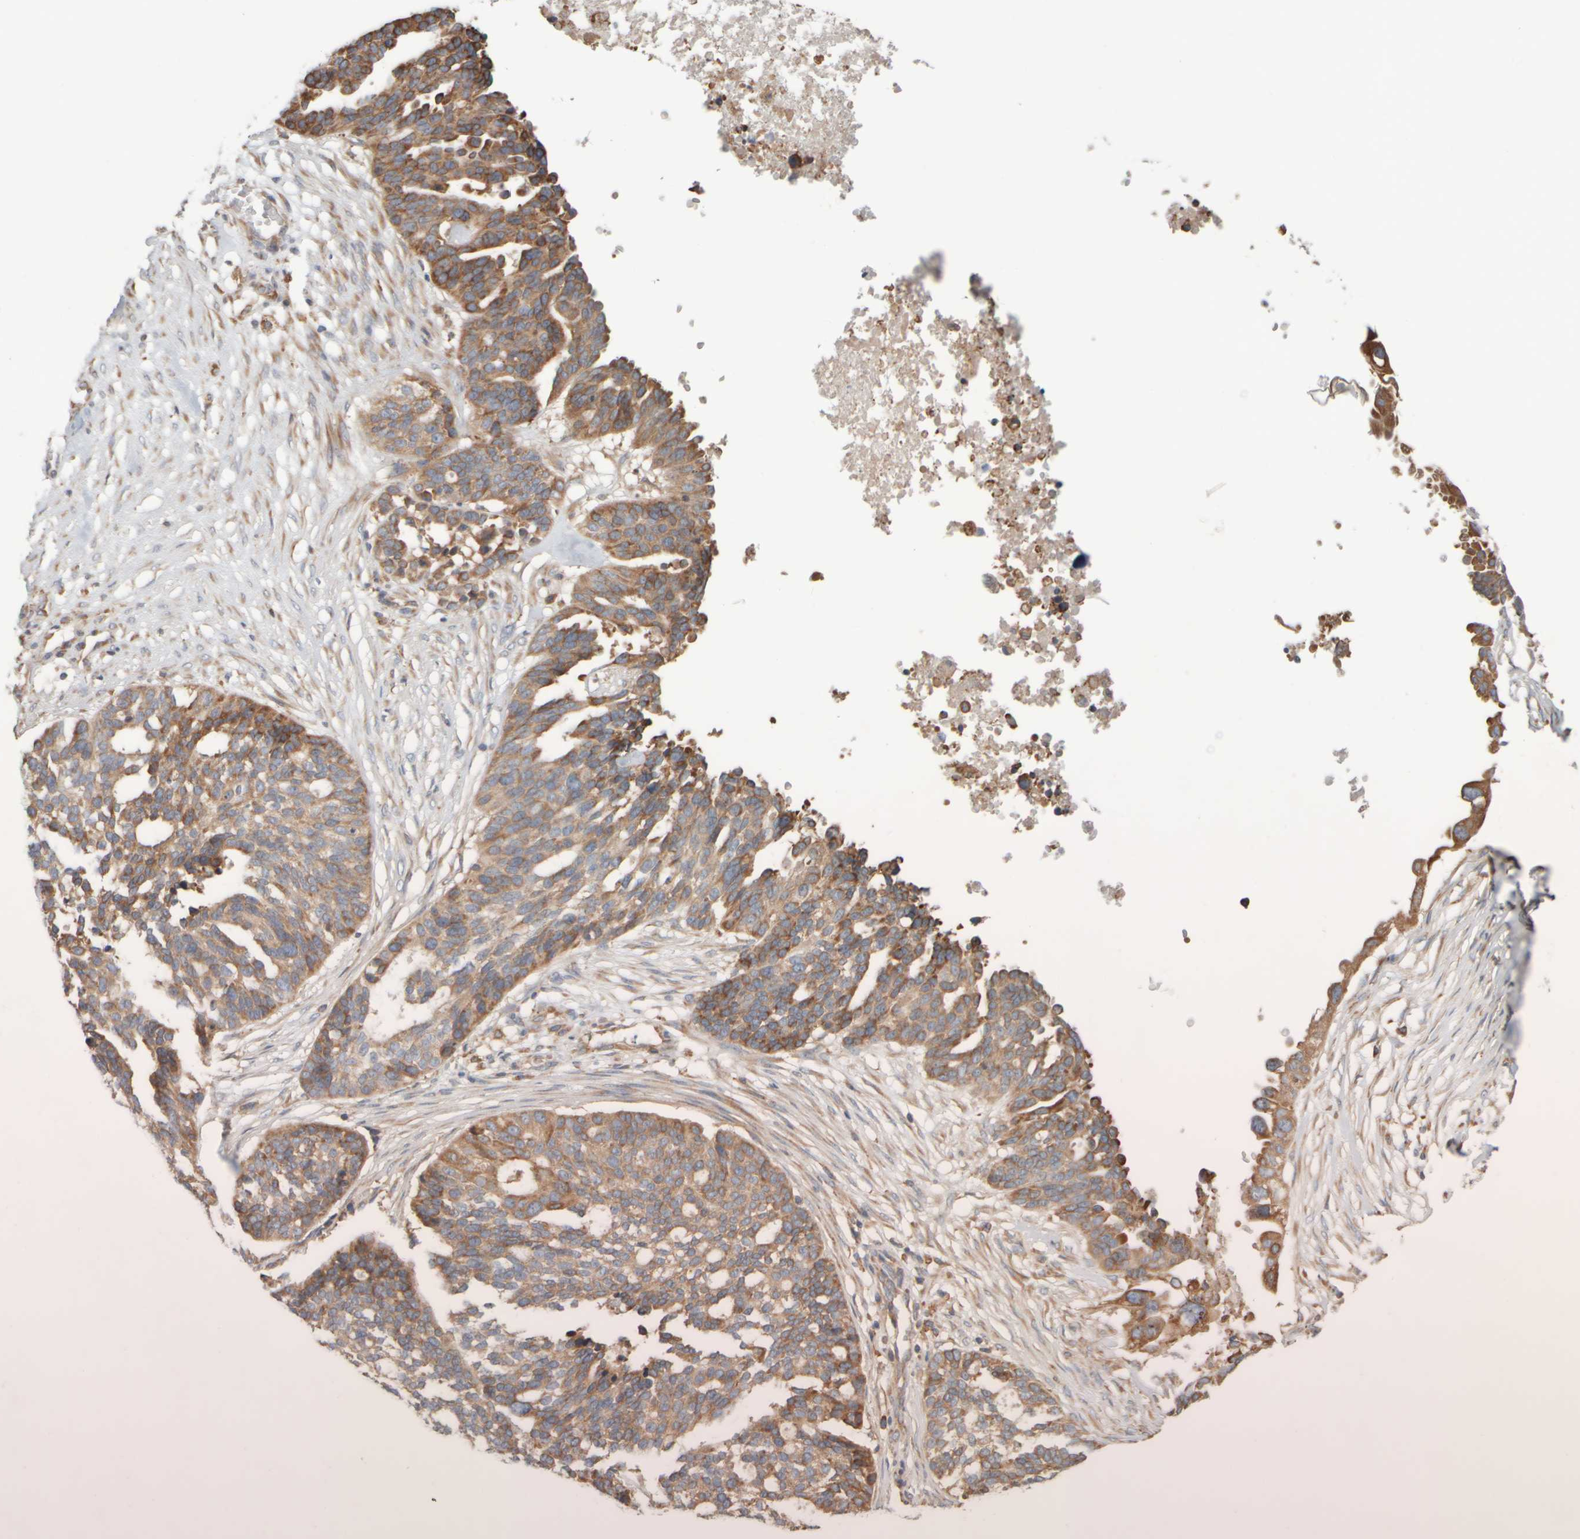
{"staining": {"intensity": "moderate", "quantity": ">75%", "location": "cytoplasmic/membranous"}, "tissue": "ovarian cancer", "cell_type": "Tumor cells", "image_type": "cancer", "snomed": [{"axis": "morphology", "description": "Cystadenocarcinoma, serous, NOS"}, {"axis": "topography", "description": "Ovary"}], "caption": "Protein staining exhibits moderate cytoplasmic/membranous expression in about >75% of tumor cells in ovarian cancer.", "gene": "EIF2B3", "patient": {"sex": "female", "age": 59}}